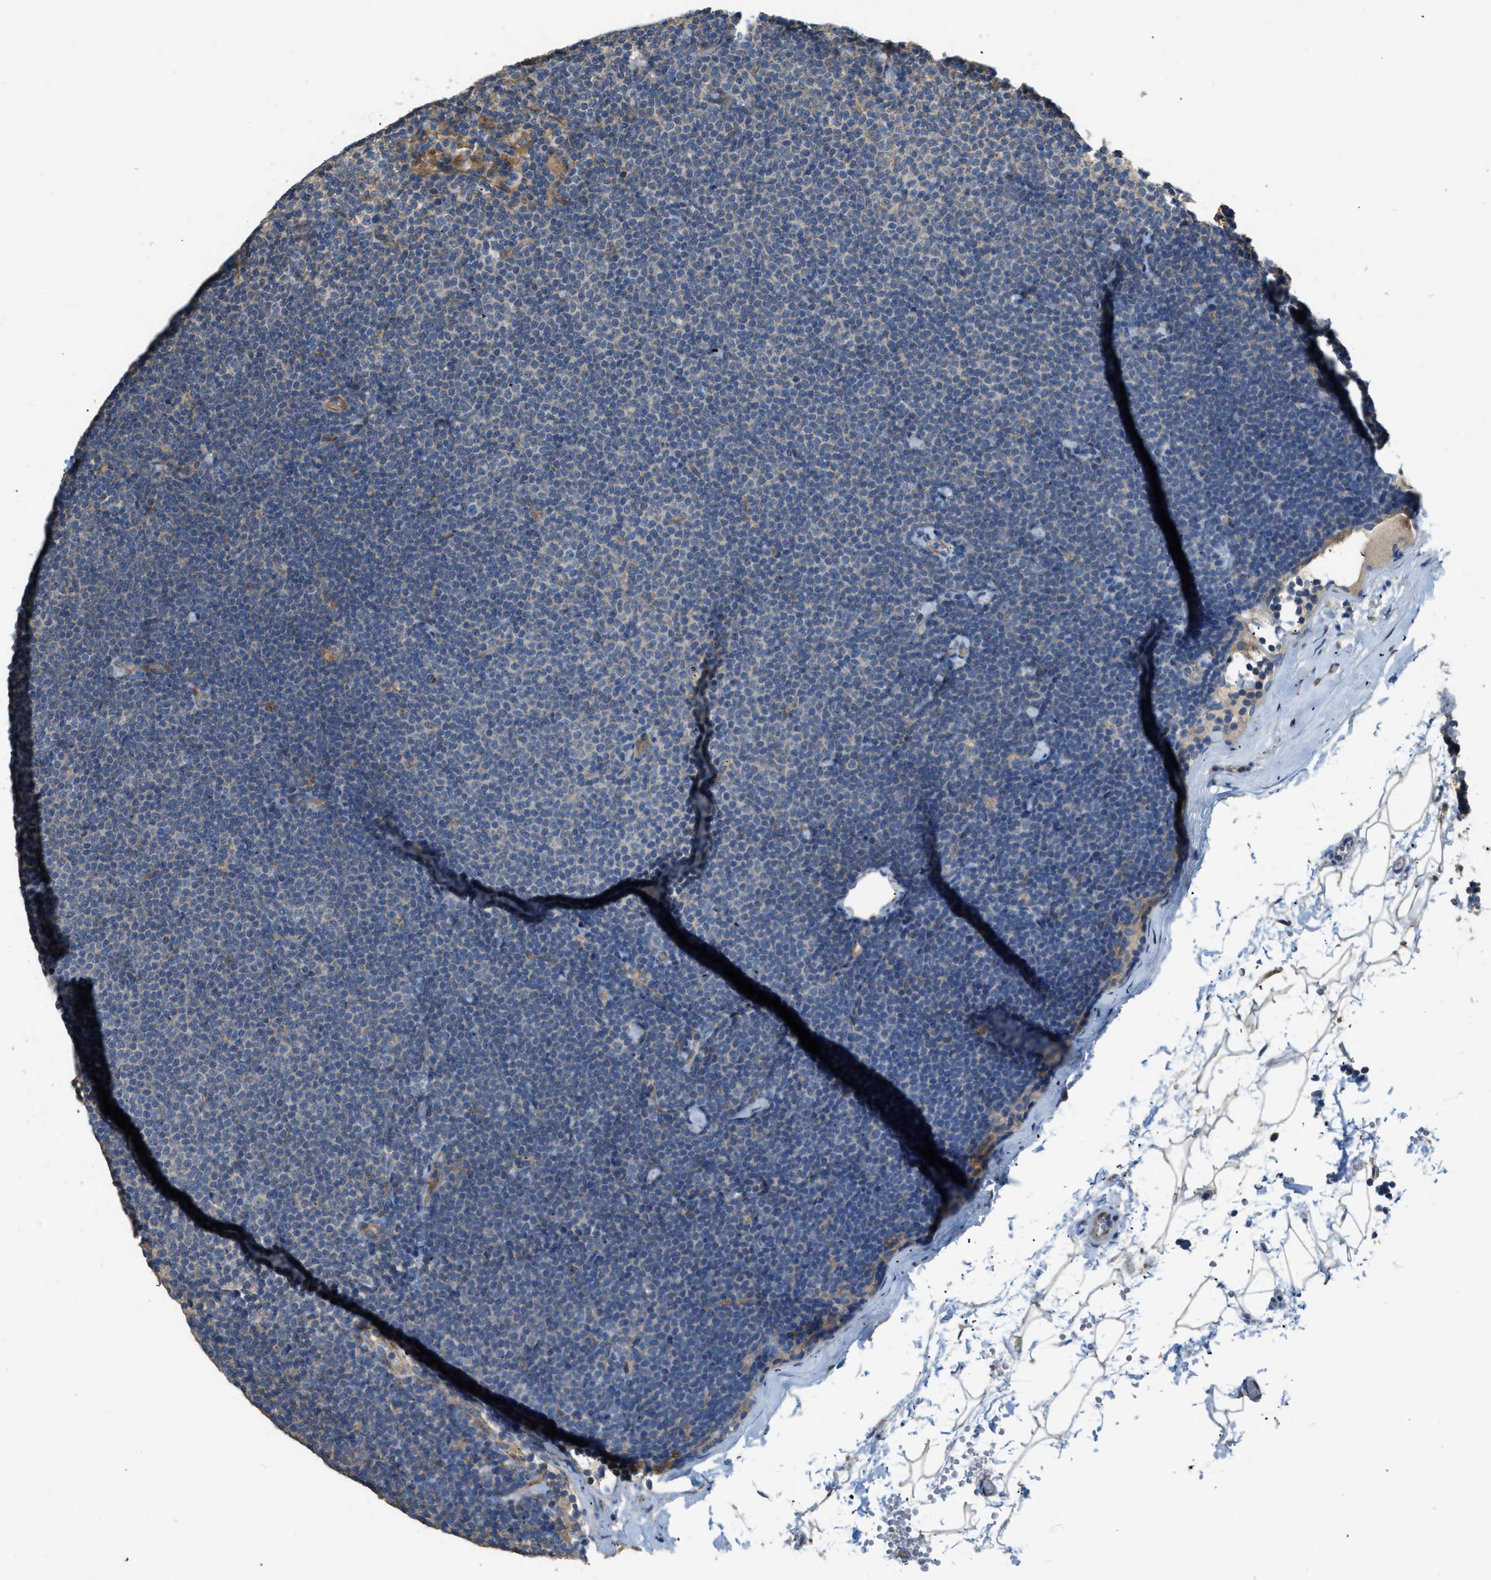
{"staining": {"intensity": "negative", "quantity": "none", "location": "none"}, "tissue": "lymphoma", "cell_type": "Tumor cells", "image_type": "cancer", "snomed": [{"axis": "morphology", "description": "Malignant lymphoma, non-Hodgkin's type, Low grade"}, {"axis": "topography", "description": "Lymph node"}], "caption": "This is an immunohistochemistry (IHC) micrograph of human malignant lymphoma, non-Hodgkin's type (low-grade). There is no staining in tumor cells.", "gene": "TMEM68", "patient": {"sex": "female", "age": 53}}